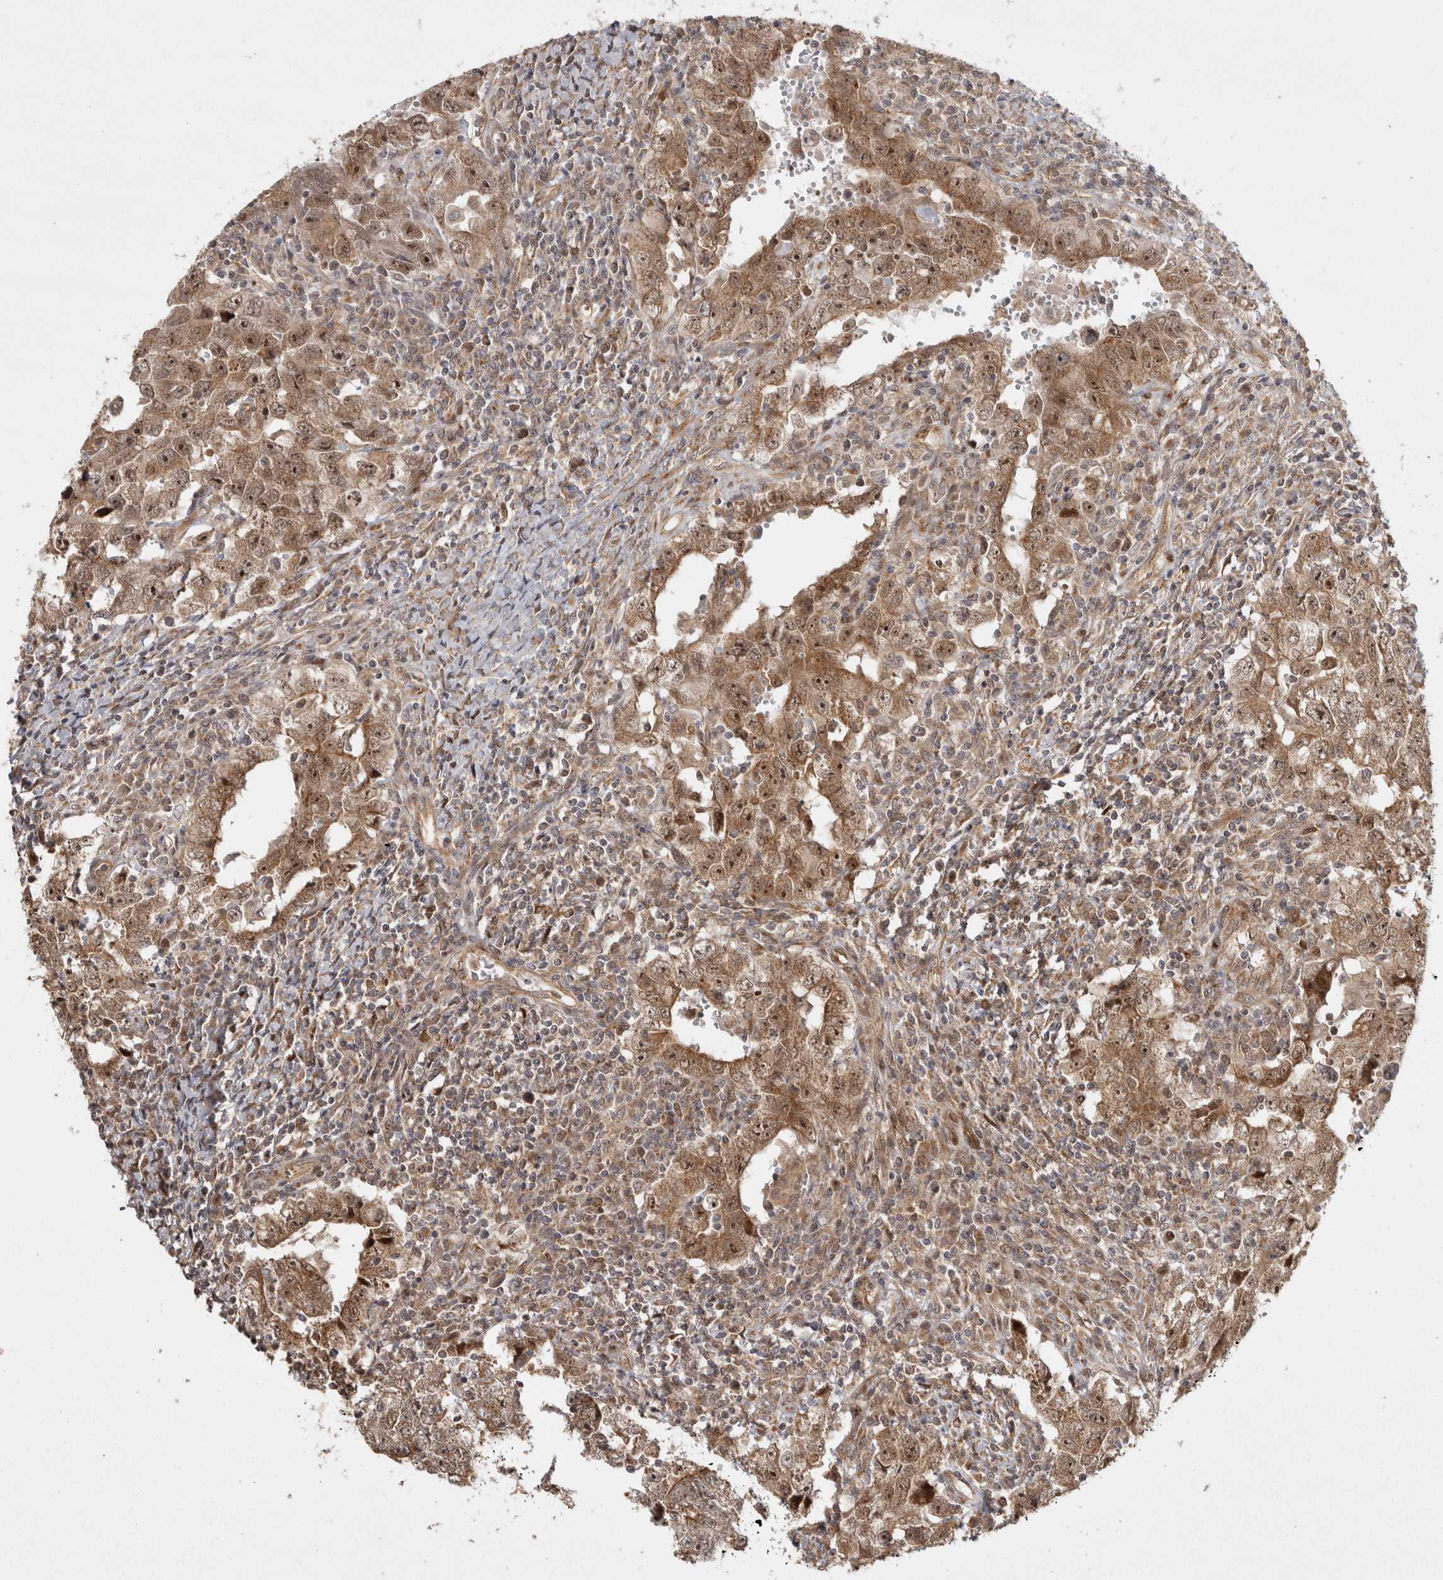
{"staining": {"intensity": "moderate", "quantity": ">75%", "location": "cytoplasmic/membranous,nuclear"}, "tissue": "testis cancer", "cell_type": "Tumor cells", "image_type": "cancer", "snomed": [{"axis": "morphology", "description": "Carcinoma, Embryonal, NOS"}, {"axis": "topography", "description": "Testis"}], "caption": "Testis cancer (embryonal carcinoma) was stained to show a protein in brown. There is medium levels of moderate cytoplasmic/membranous and nuclear expression in approximately >75% of tumor cells.", "gene": "CAMSAP2", "patient": {"sex": "male", "age": 26}}